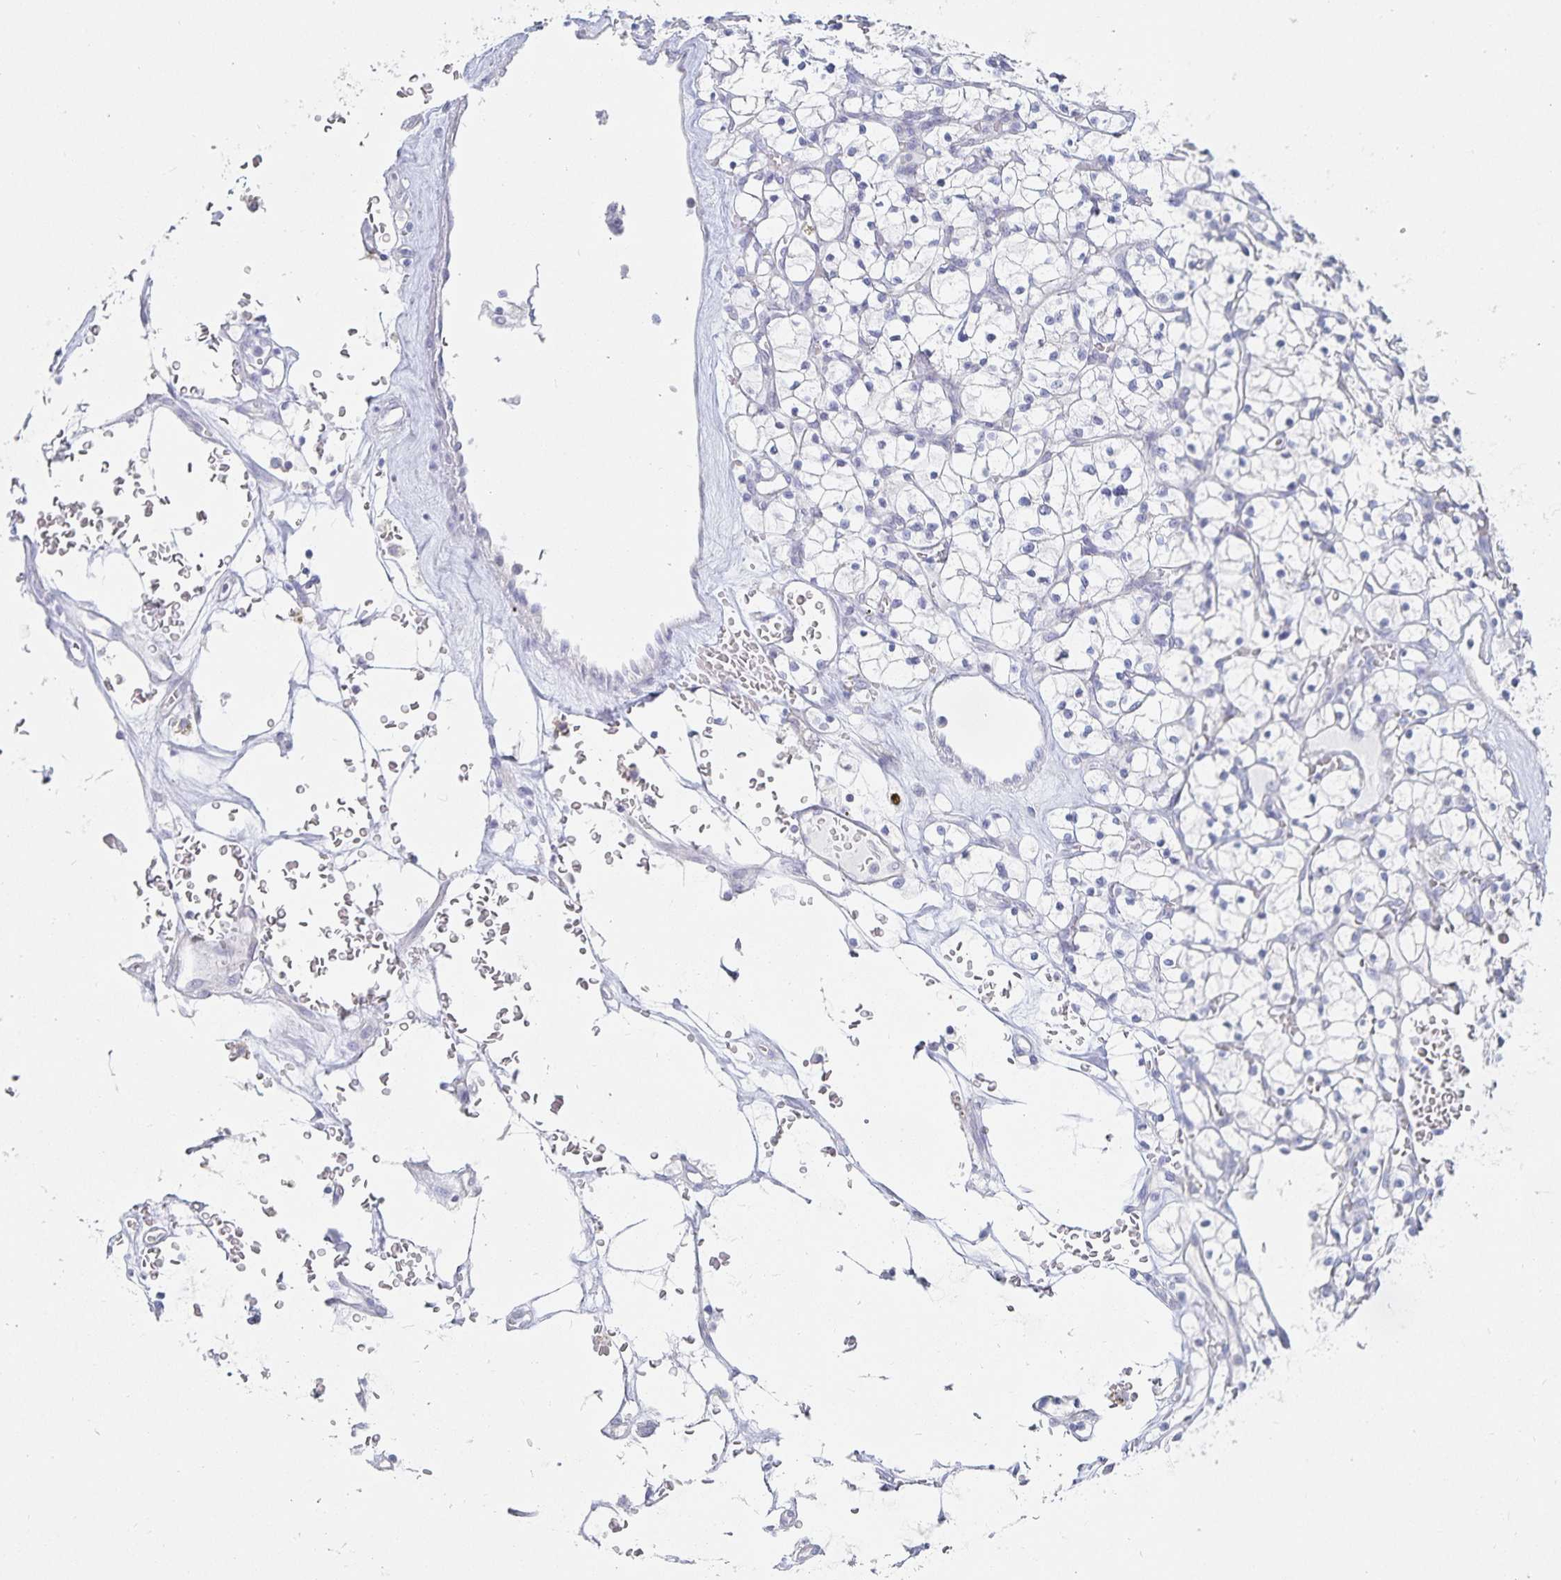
{"staining": {"intensity": "negative", "quantity": "none", "location": "none"}, "tissue": "renal cancer", "cell_type": "Tumor cells", "image_type": "cancer", "snomed": [{"axis": "morphology", "description": "Adenocarcinoma, NOS"}, {"axis": "topography", "description": "Kidney"}], "caption": "The immunohistochemistry micrograph has no significant staining in tumor cells of renal adenocarcinoma tissue.", "gene": "SFTPA1", "patient": {"sex": "female", "age": 64}}